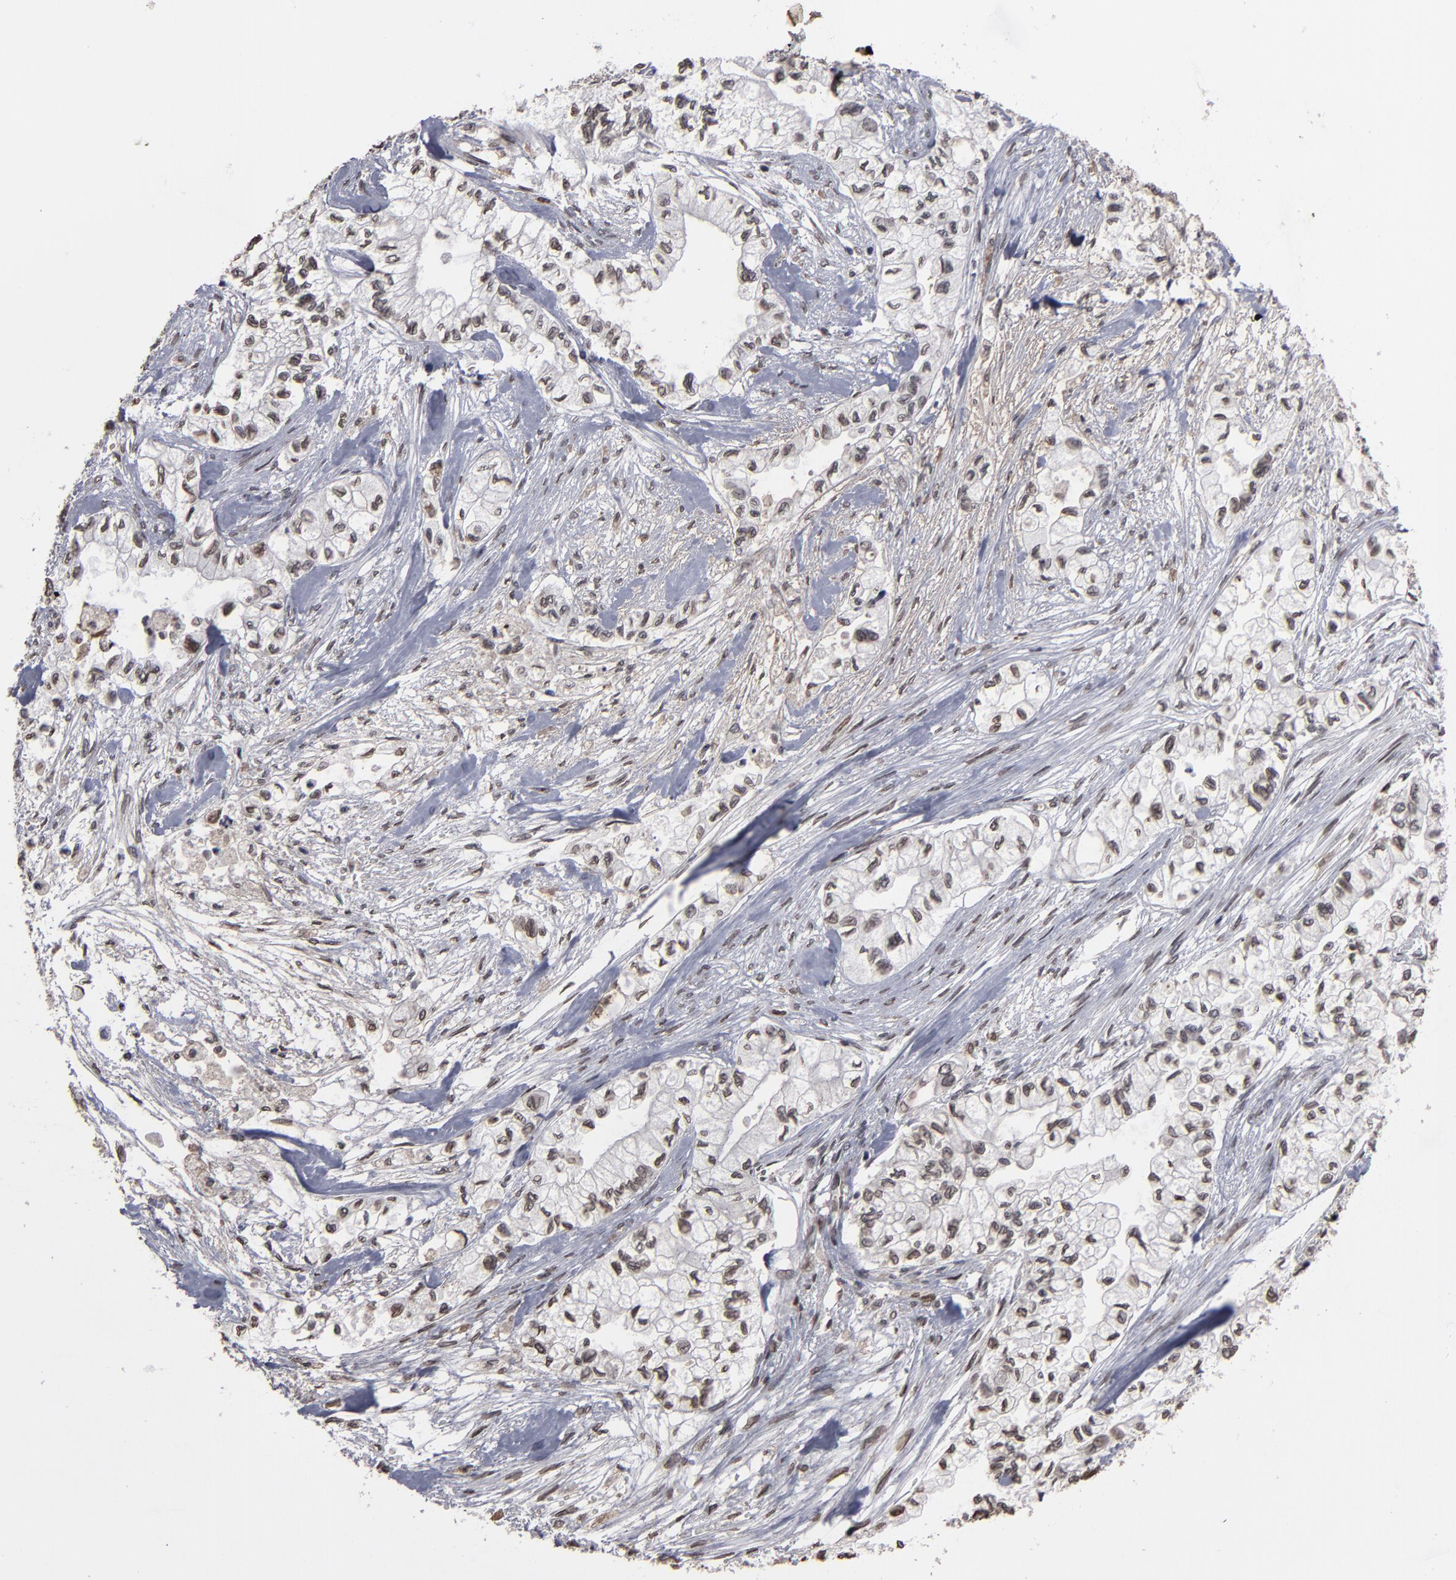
{"staining": {"intensity": "moderate", "quantity": "25%-75%", "location": "nuclear"}, "tissue": "pancreatic cancer", "cell_type": "Tumor cells", "image_type": "cancer", "snomed": [{"axis": "morphology", "description": "Adenocarcinoma, NOS"}, {"axis": "topography", "description": "Pancreas"}], "caption": "Moderate nuclear protein staining is identified in approximately 25%-75% of tumor cells in adenocarcinoma (pancreatic).", "gene": "BAZ1A", "patient": {"sex": "male", "age": 79}}